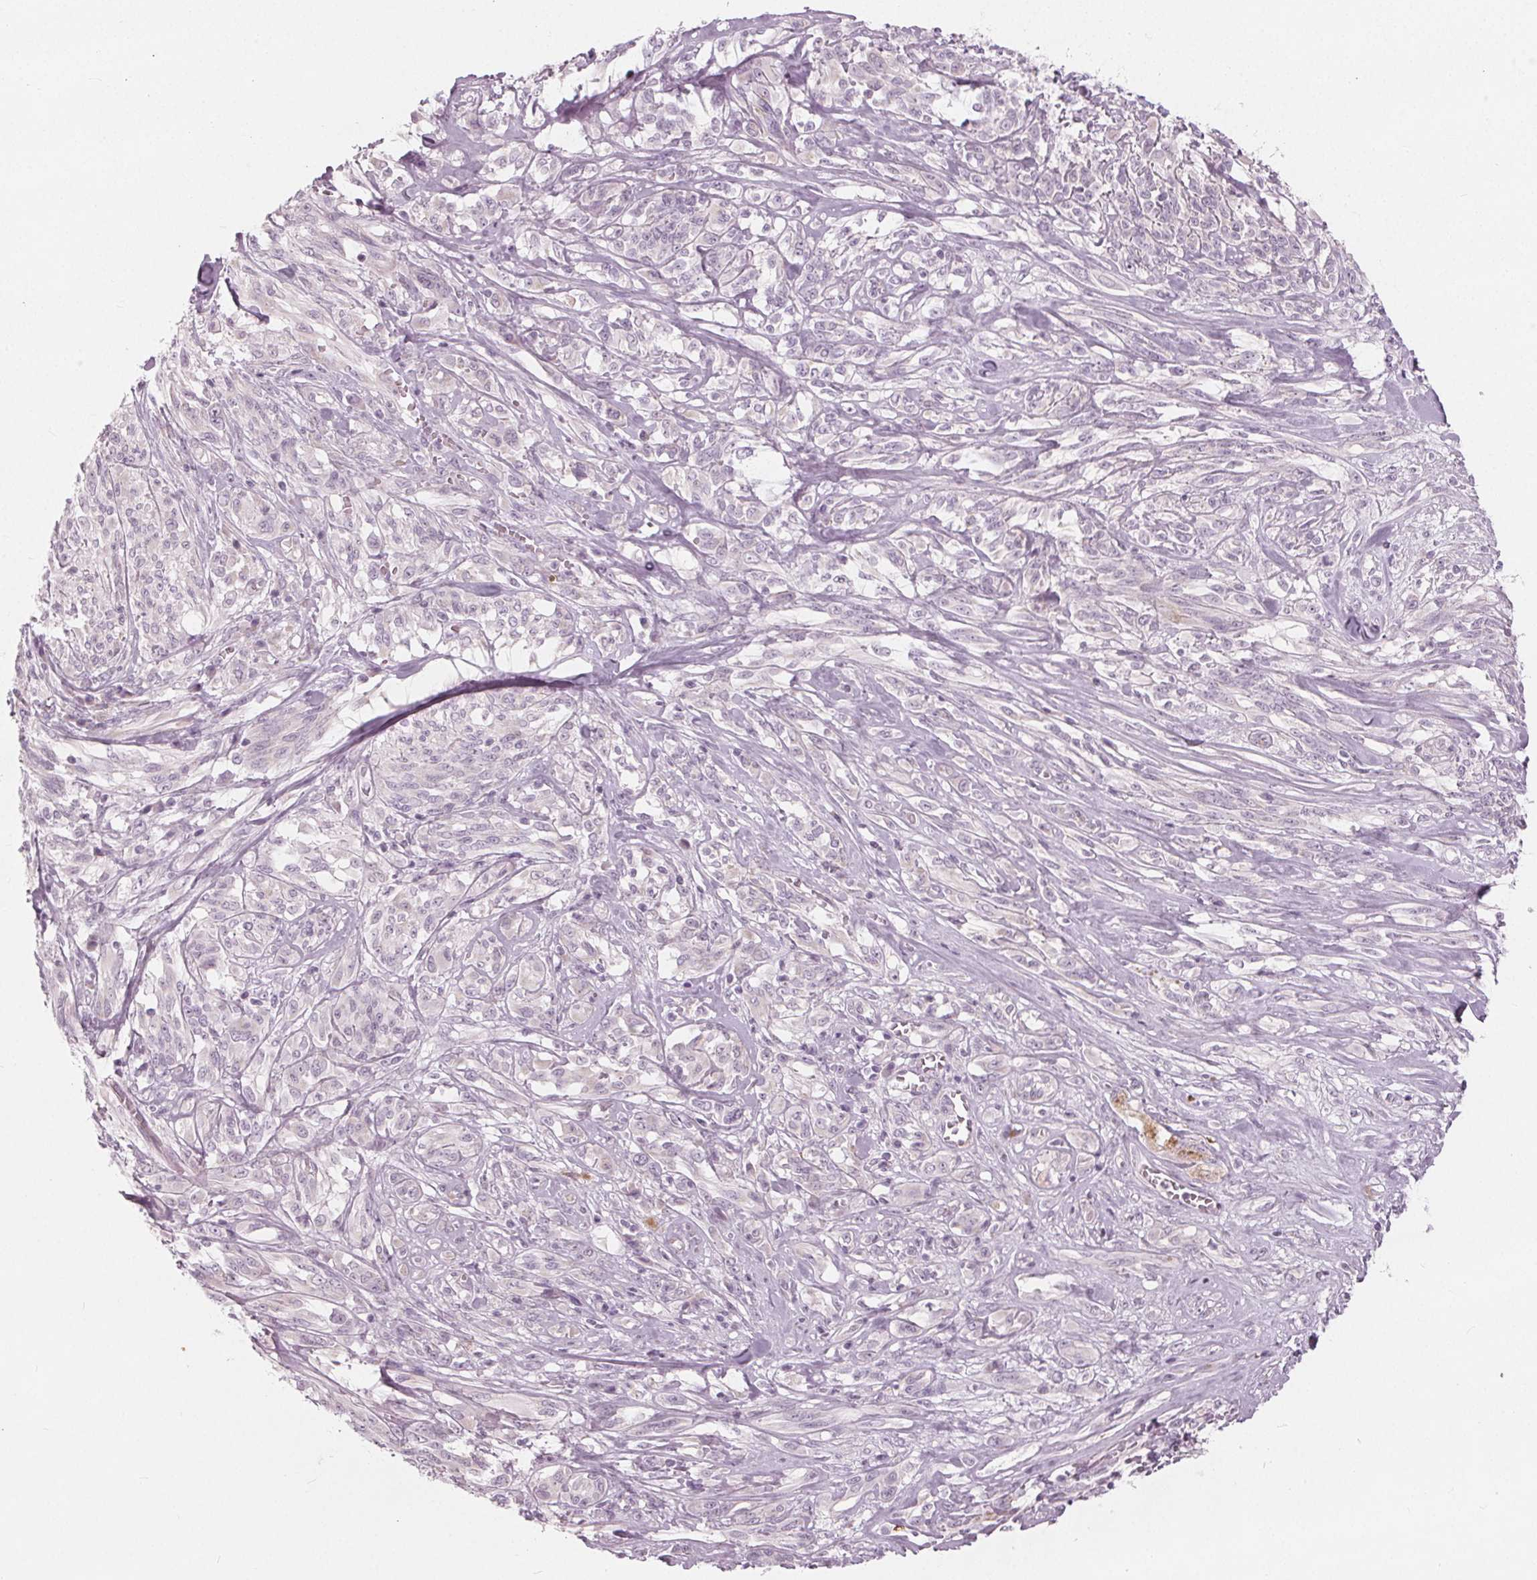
{"staining": {"intensity": "negative", "quantity": "none", "location": "none"}, "tissue": "melanoma", "cell_type": "Tumor cells", "image_type": "cancer", "snomed": [{"axis": "morphology", "description": "Malignant melanoma, NOS"}, {"axis": "topography", "description": "Skin"}], "caption": "Image shows no protein expression in tumor cells of malignant melanoma tissue.", "gene": "BRSK1", "patient": {"sex": "female", "age": 91}}